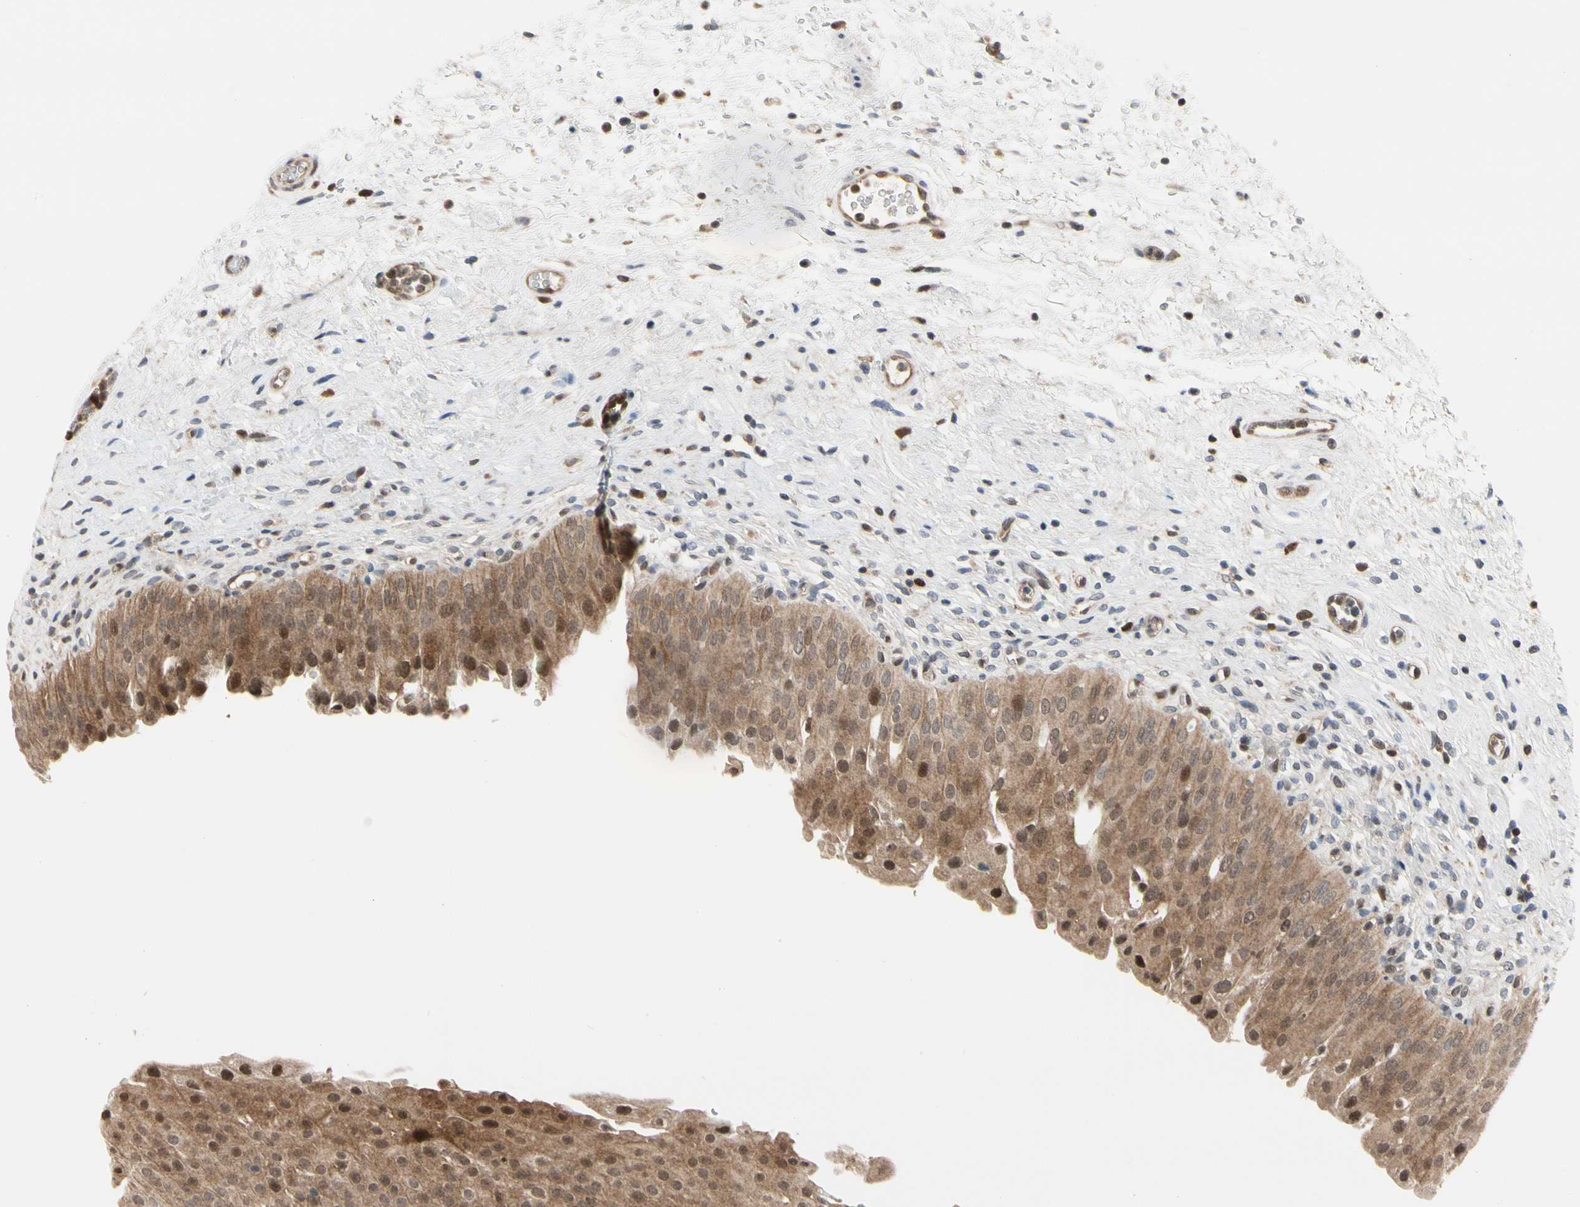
{"staining": {"intensity": "moderate", "quantity": ">75%", "location": "cytoplasmic/membranous,nuclear"}, "tissue": "urinary bladder", "cell_type": "Urothelial cells", "image_type": "normal", "snomed": [{"axis": "morphology", "description": "Normal tissue, NOS"}, {"axis": "morphology", "description": "Urothelial carcinoma, High grade"}, {"axis": "topography", "description": "Urinary bladder"}], "caption": "A medium amount of moderate cytoplasmic/membranous,nuclear staining is appreciated in approximately >75% of urothelial cells in benign urinary bladder.", "gene": "CDK5", "patient": {"sex": "male", "age": 46}}